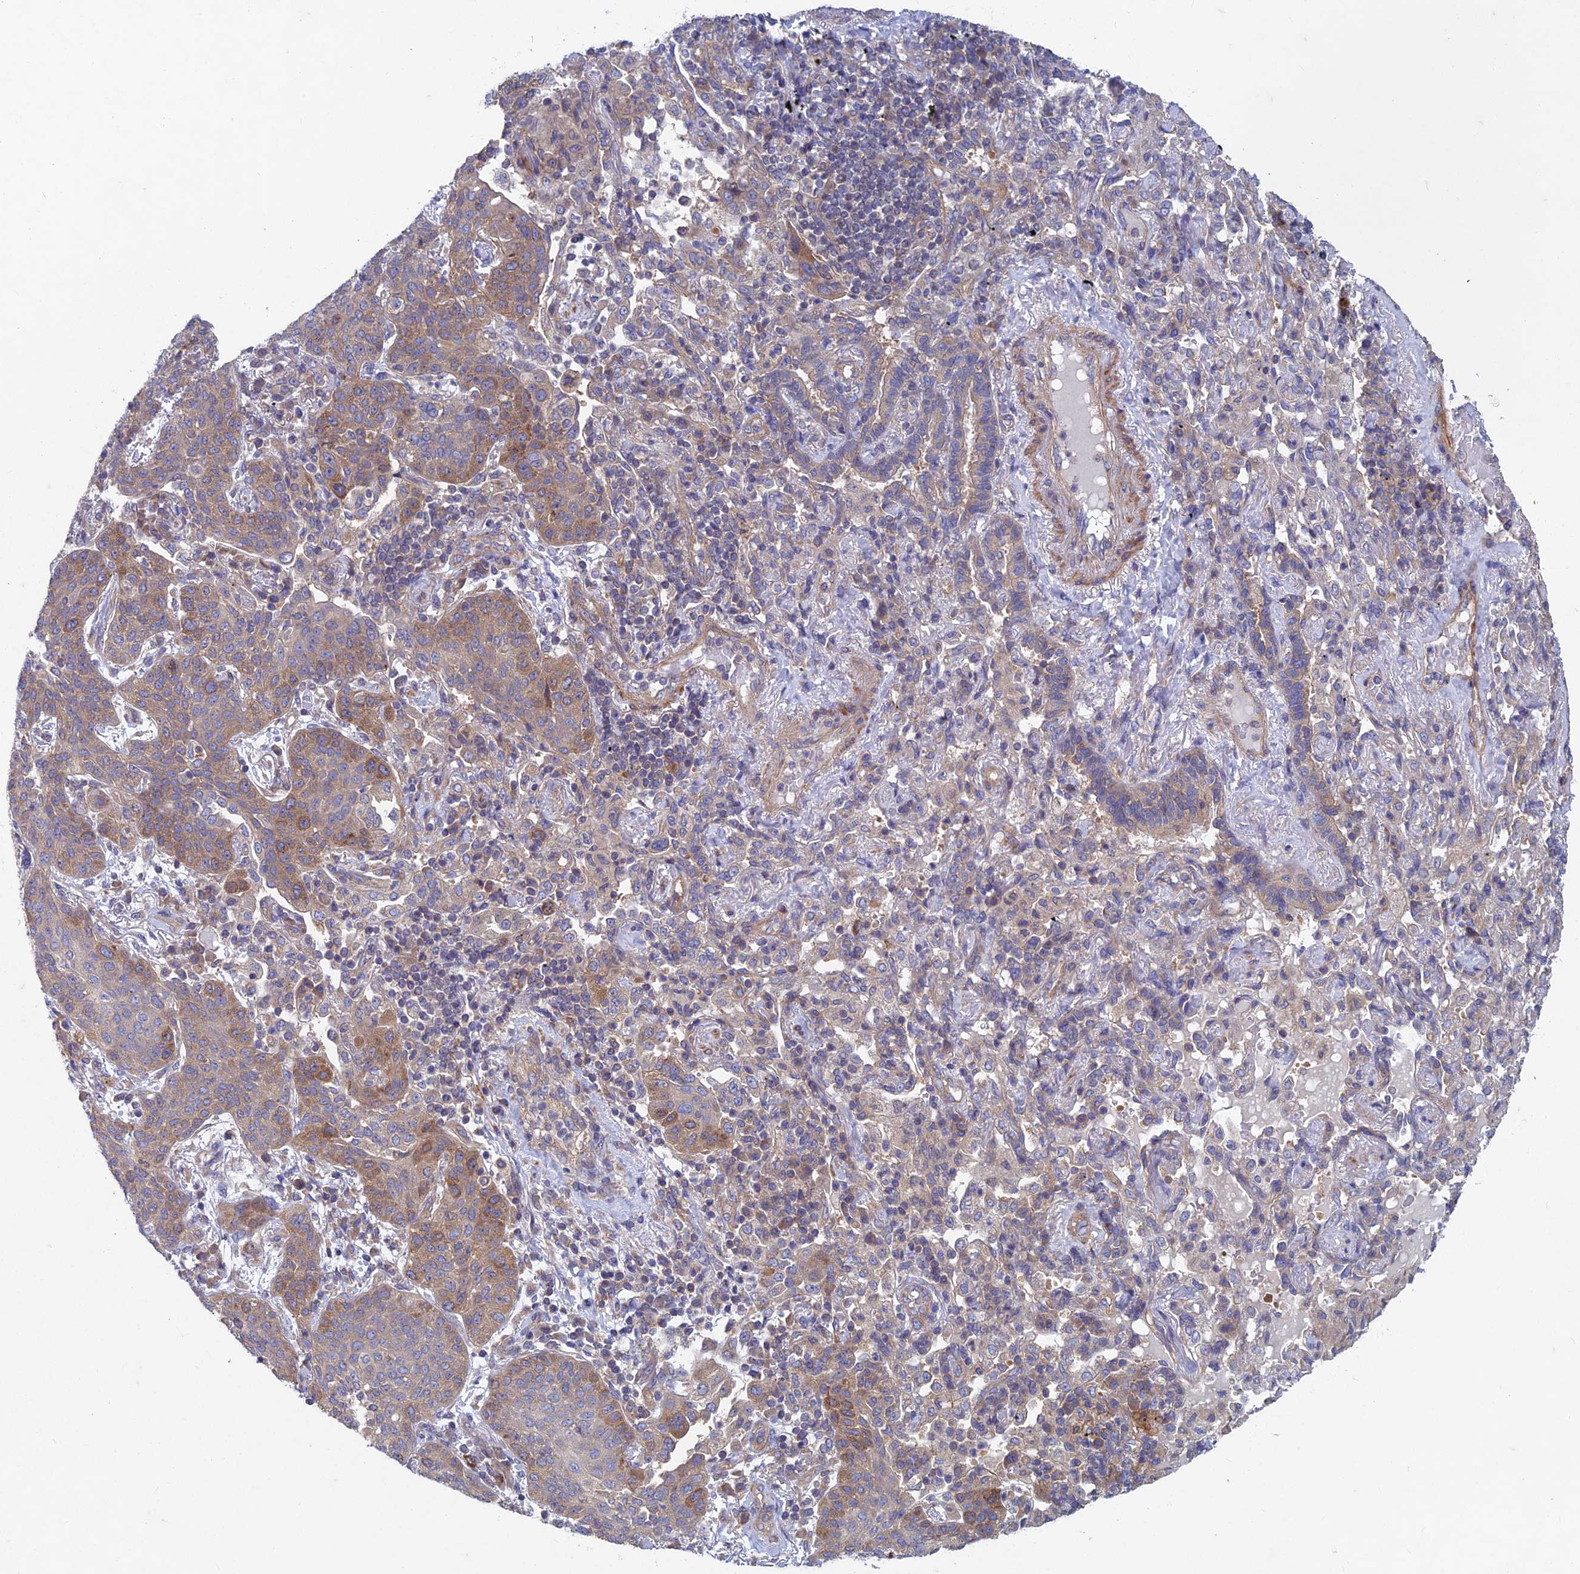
{"staining": {"intensity": "moderate", "quantity": ">75%", "location": "cytoplasmic/membranous"}, "tissue": "lung cancer", "cell_type": "Tumor cells", "image_type": "cancer", "snomed": [{"axis": "morphology", "description": "Squamous cell carcinoma, NOS"}, {"axis": "topography", "description": "Lung"}], "caption": "Immunohistochemical staining of human lung cancer exhibits medium levels of moderate cytoplasmic/membranous staining in approximately >75% of tumor cells.", "gene": "NCAPG", "patient": {"sex": "female", "age": 70}}